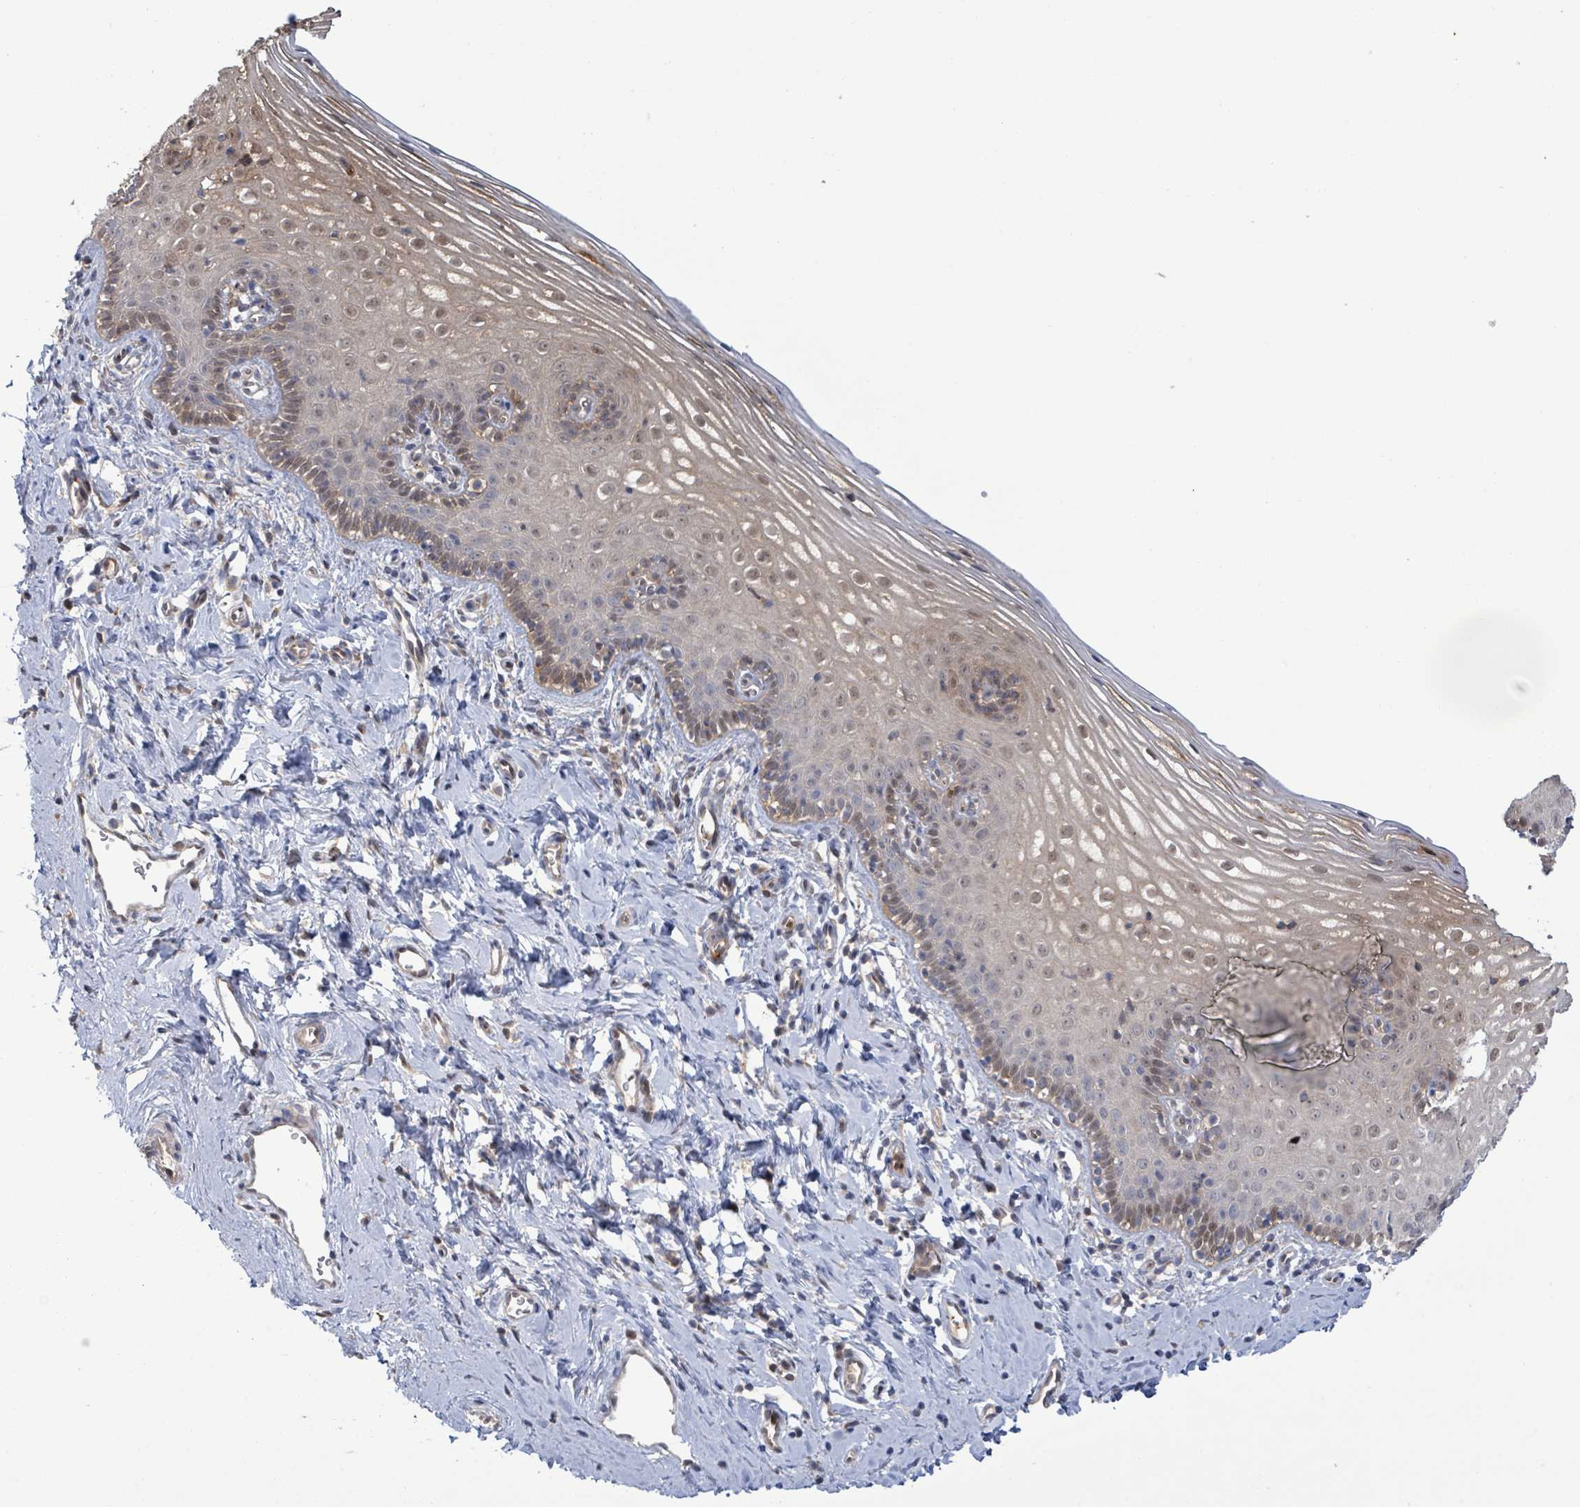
{"staining": {"intensity": "moderate", "quantity": ">75%", "location": "cytoplasmic/membranous,nuclear"}, "tissue": "cervix", "cell_type": "Glandular cells", "image_type": "normal", "snomed": [{"axis": "morphology", "description": "Normal tissue, NOS"}, {"axis": "topography", "description": "Cervix"}], "caption": "Immunohistochemical staining of benign cervix displays moderate cytoplasmic/membranous,nuclear protein staining in about >75% of glandular cells. The staining was performed using DAB (3,3'-diaminobenzidine) to visualize the protein expression in brown, while the nuclei were stained in blue with hematoxylin (Magnification: 20x).", "gene": "PGAM1", "patient": {"sex": "female", "age": 44}}